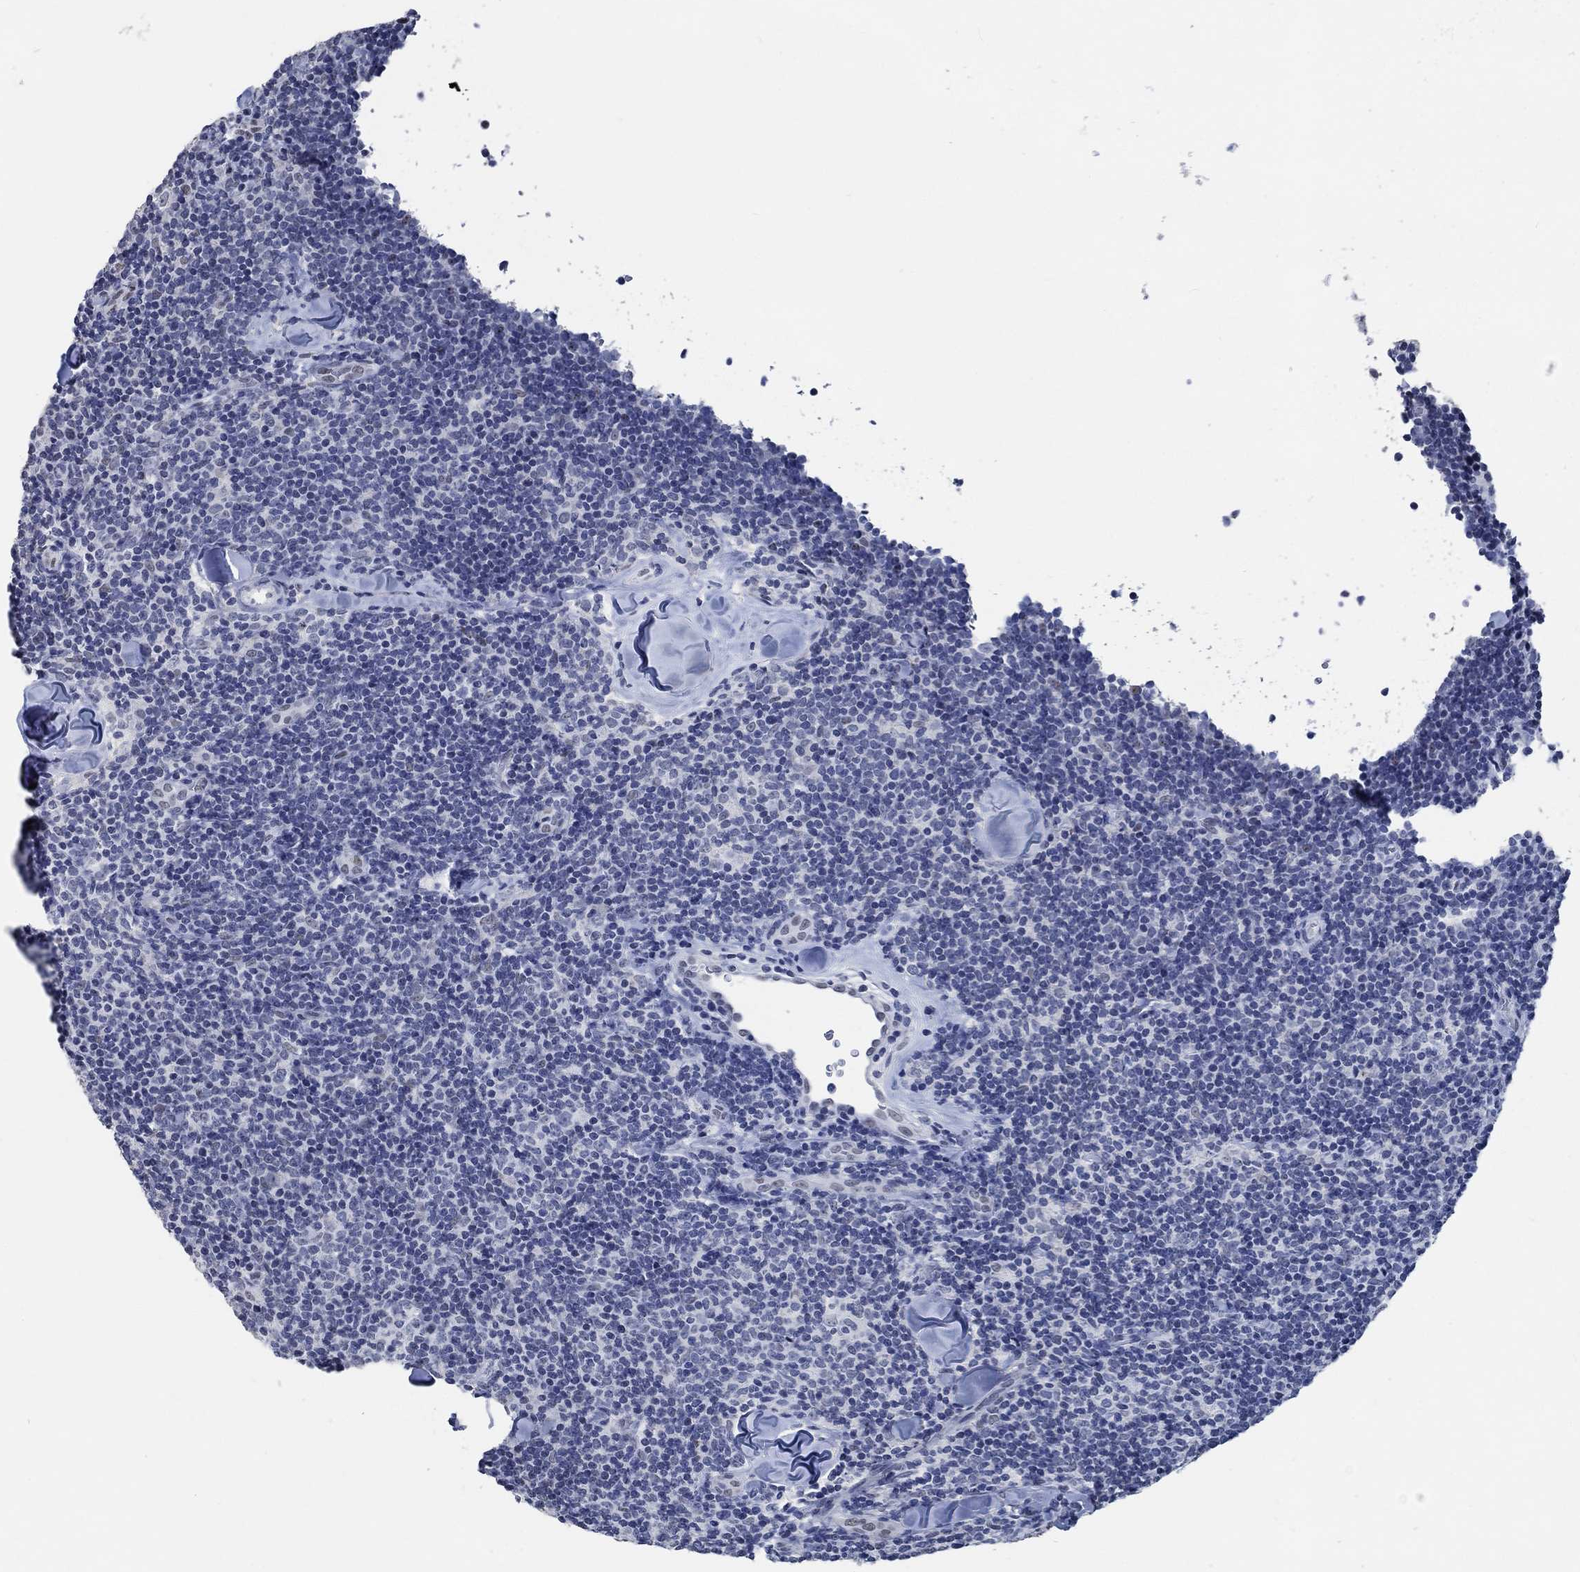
{"staining": {"intensity": "negative", "quantity": "none", "location": "none"}, "tissue": "lymphoma", "cell_type": "Tumor cells", "image_type": "cancer", "snomed": [{"axis": "morphology", "description": "Malignant lymphoma, non-Hodgkin's type, Low grade"}, {"axis": "topography", "description": "Lymph node"}], "caption": "DAB immunohistochemical staining of lymphoma reveals no significant expression in tumor cells. (DAB IHC, high magnification).", "gene": "OBSCN", "patient": {"sex": "female", "age": 56}}